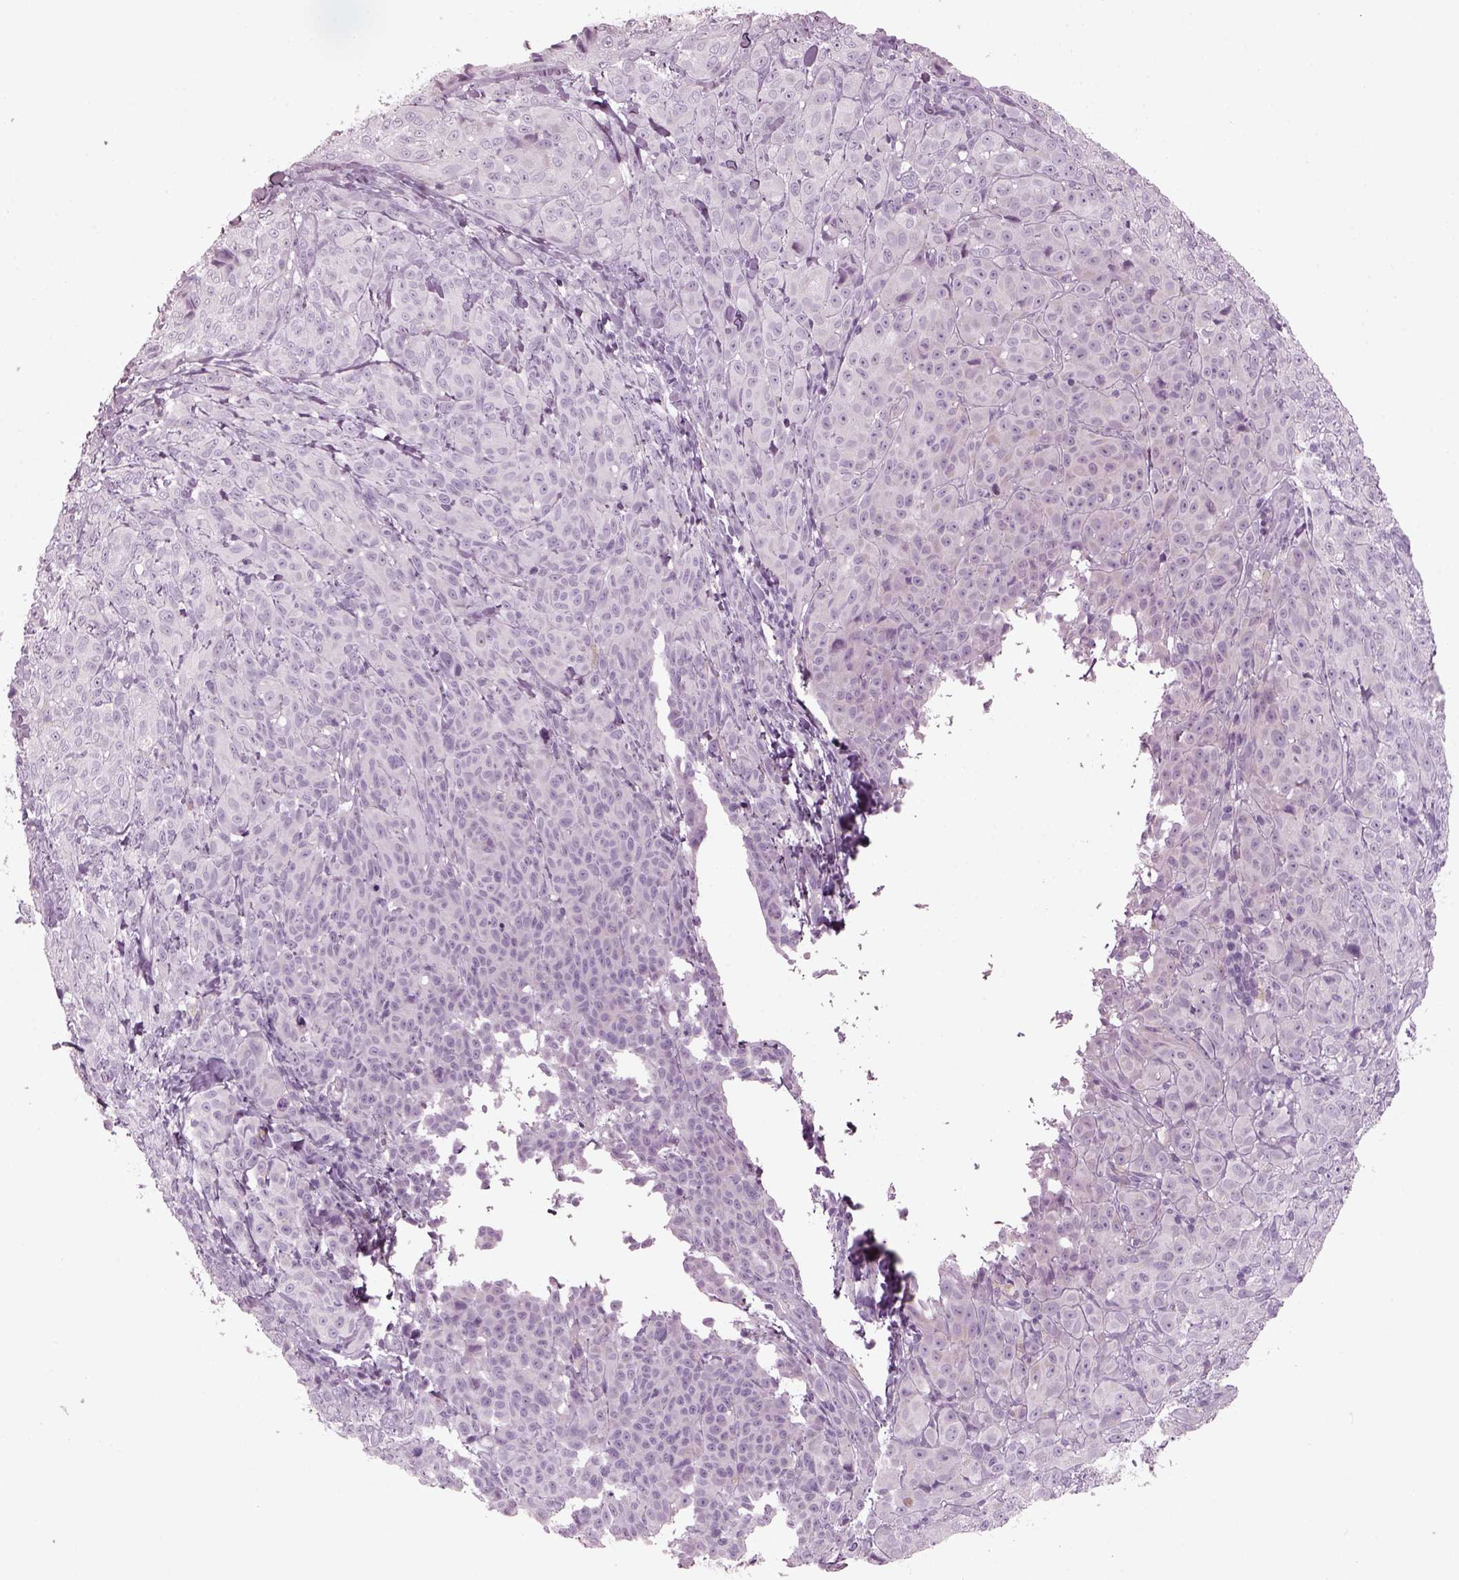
{"staining": {"intensity": "negative", "quantity": "none", "location": "none"}, "tissue": "melanoma", "cell_type": "Tumor cells", "image_type": "cancer", "snomed": [{"axis": "morphology", "description": "Malignant melanoma, NOS"}, {"axis": "topography", "description": "Skin"}], "caption": "This is a photomicrograph of immunohistochemistry staining of malignant melanoma, which shows no positivity in tumor cells.", "gene": "PDC", "patient": {"sex": "male", "age": 89}}